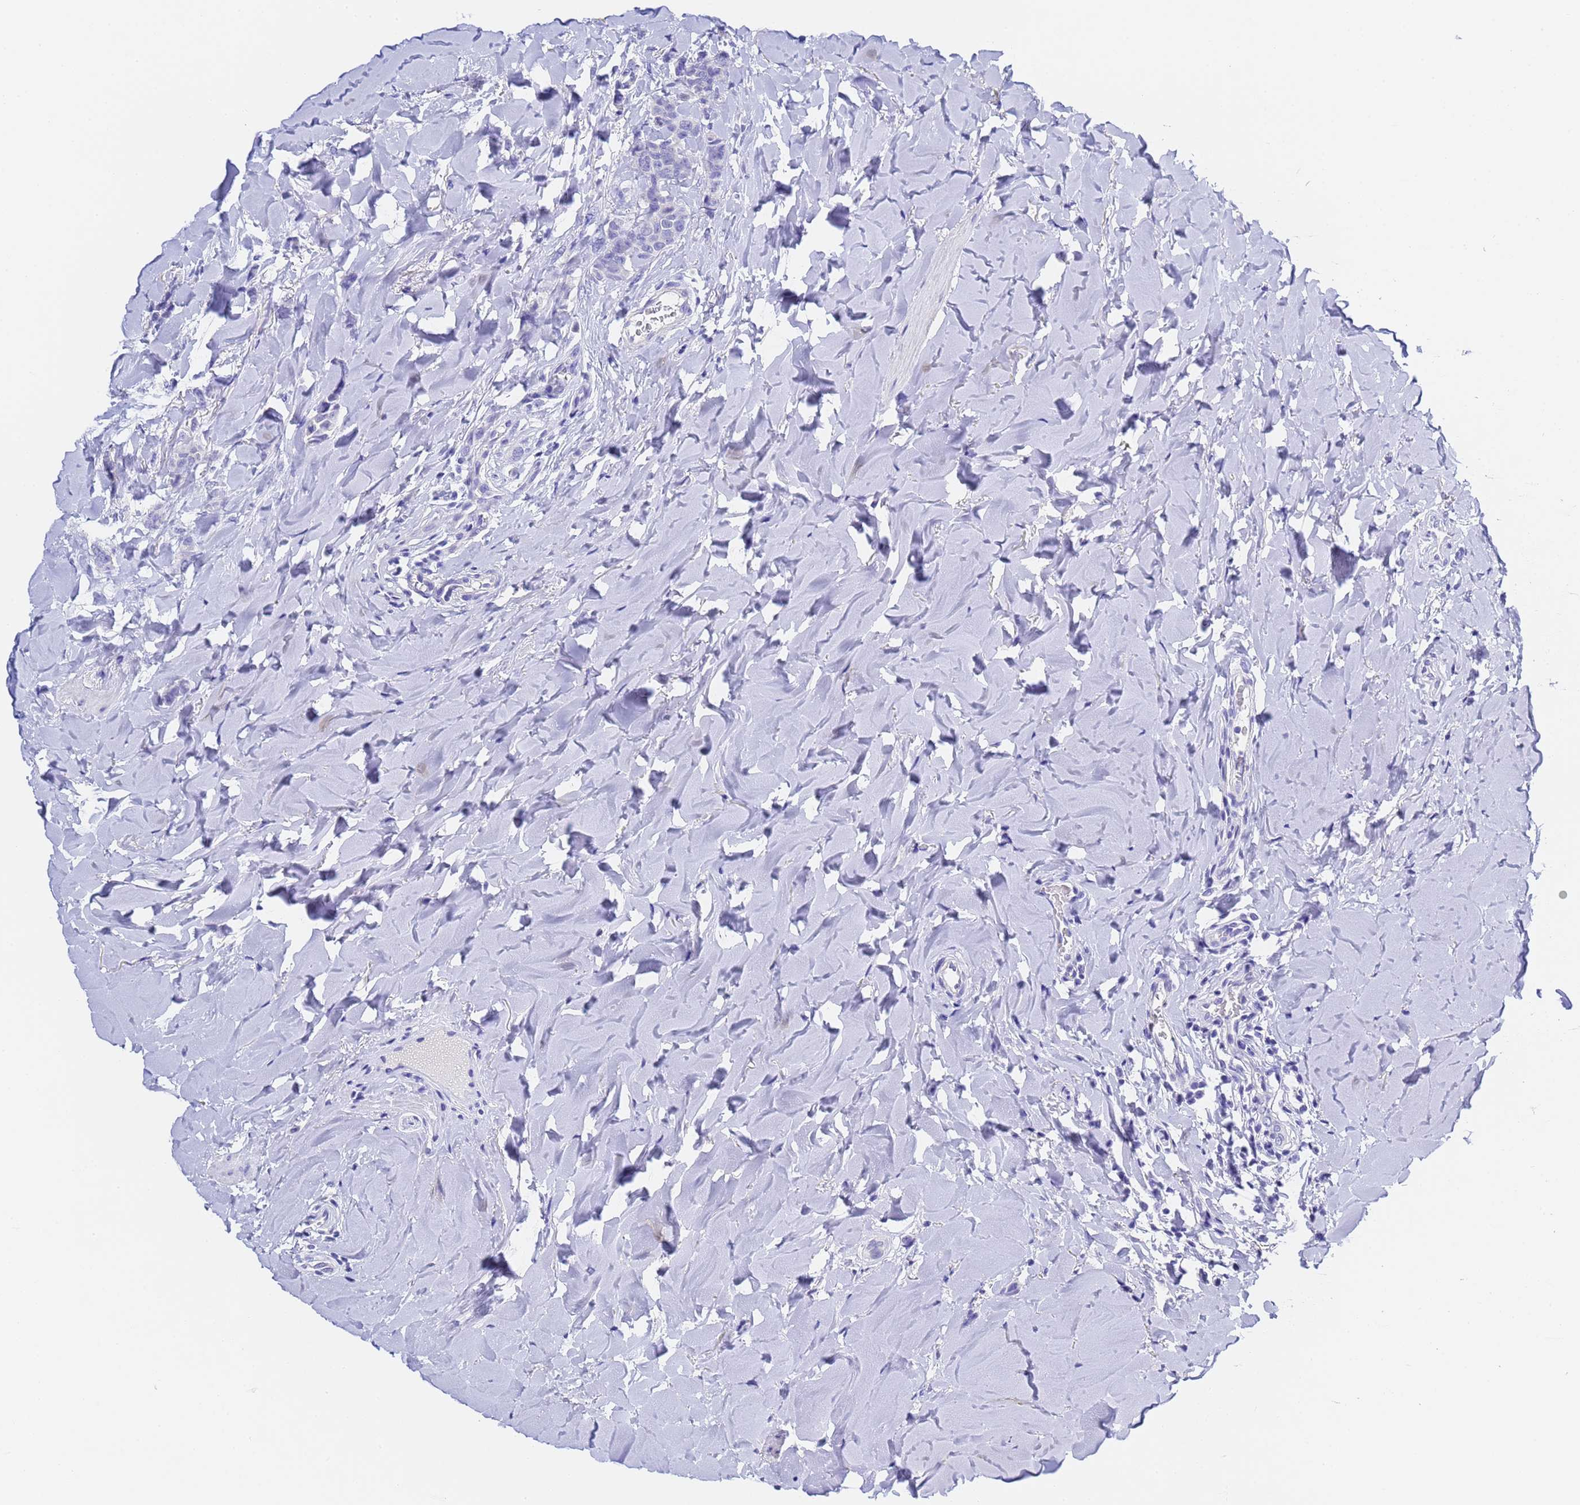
{"staining": {"intensity": "negative", "quantity": "none", "location": "none"}, "tissue": "breast cancer", "cell_type": "Tumor cells", "image_type": "cancer", "snomed": [{"axis": "morphology", "description": "Duct carcinoma"}, {"axis": "topography", "description": "Breast"}], "caption": "Immunohistochemistry (IHC) micrograph of breast cancer stained for a protein (brown), which demonstrates no positivity in tumor cells.", "gene": "GABRA1", "patient": {"sex": "female", "age": 40}}